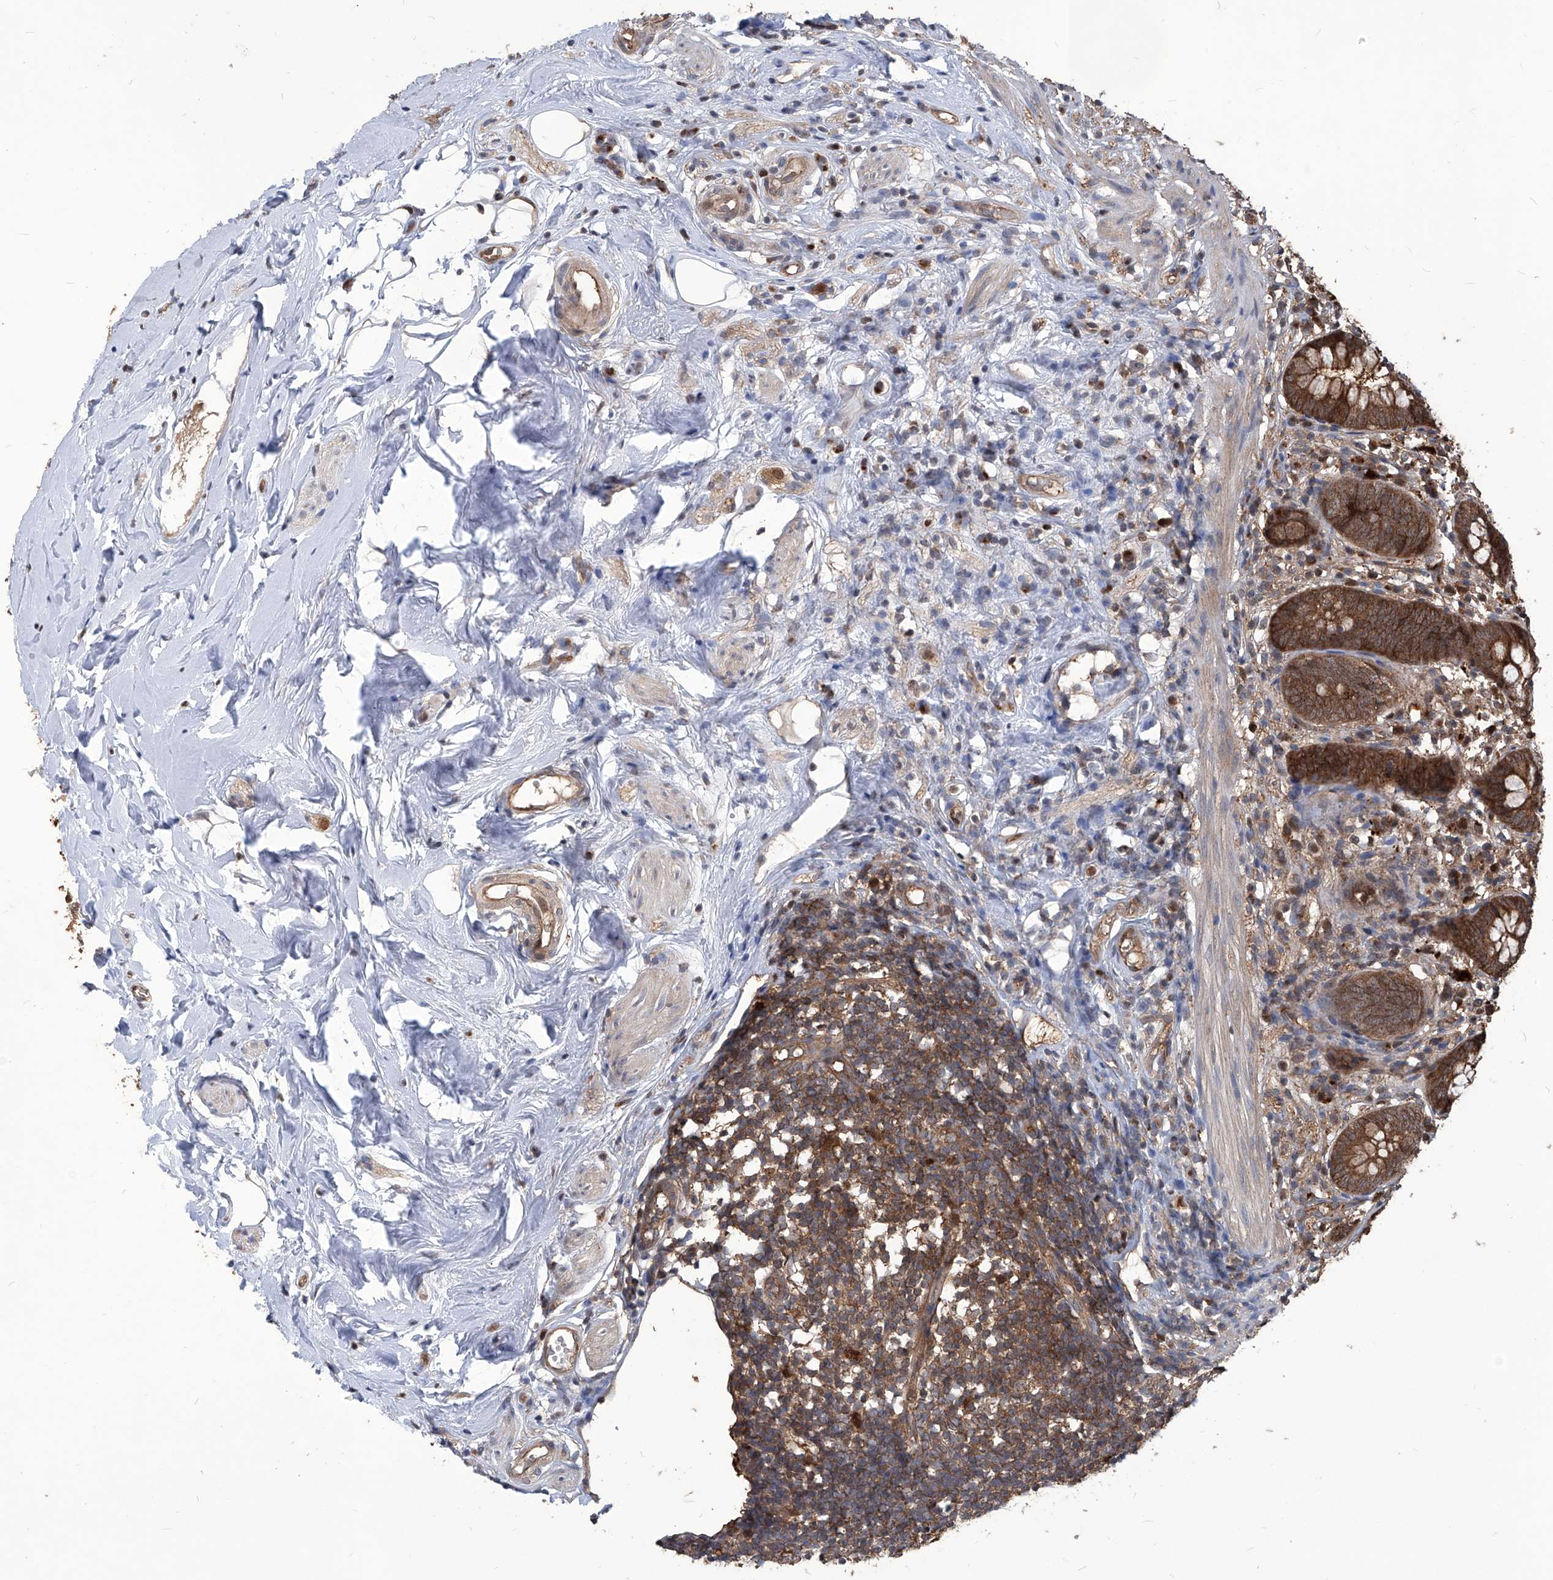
{"staining": {"intensity": "strong", "quantity": ">75%", "location": "cytoplasmic/membranous"}, "tissue": "appendix", "cell_type": "Glandular cells", "image_type": "normal", "snomed": [{"axis": "morphology", "description": "Normal tissue, NOS"}, {"axis": "topography", "description": "Appendix"}], "caption": "Immunohistochemical staining of normal appendix demonstrates strong cytoplasmic/membranous protein staining in approximately >75% of glandular cells. Nuclei are stained in blue.", "gene": "PSMB1", "patient": {"sex": "female", "age": 62}}